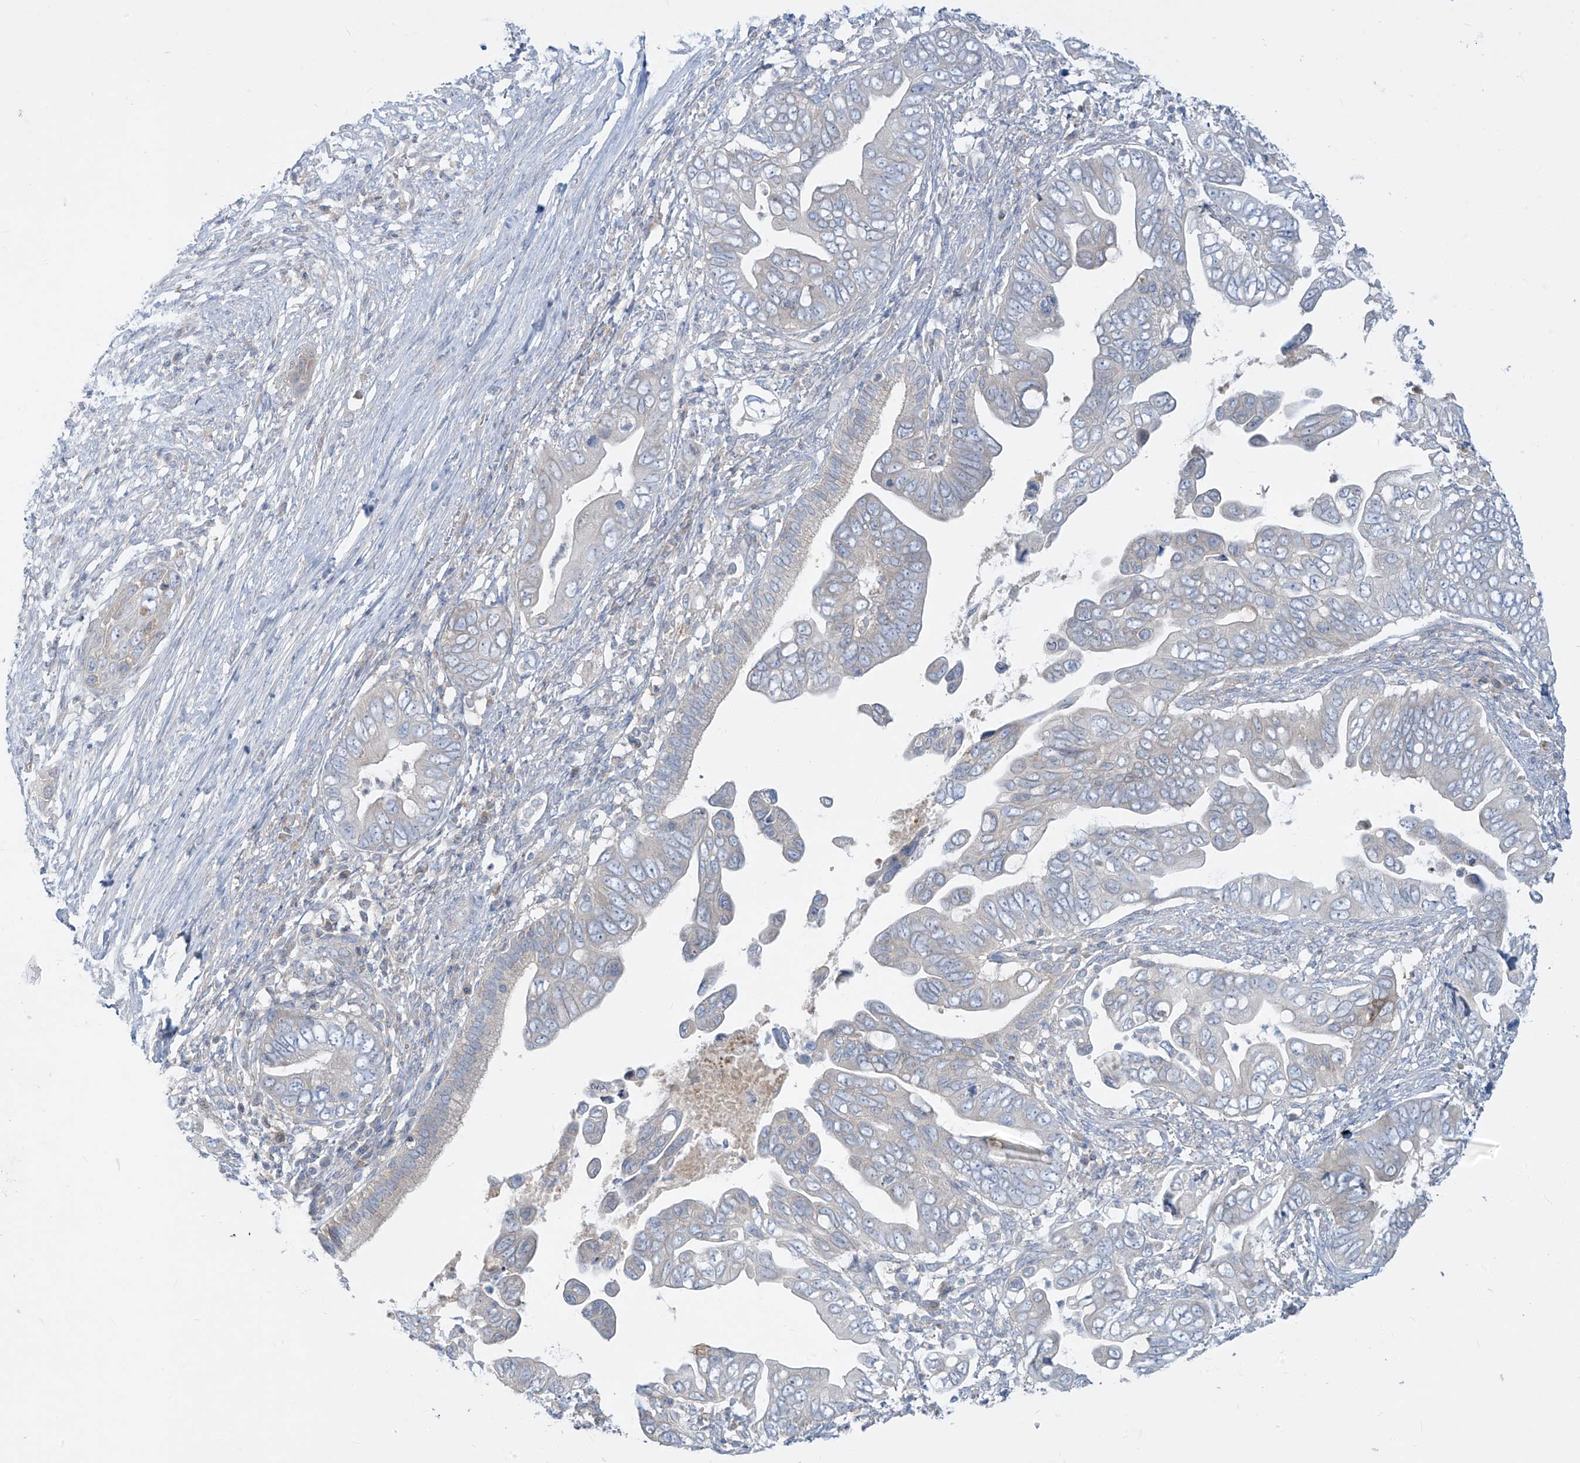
{"staining": {"intensity": "negative", "quantity": "none", "location": "none"}, "tissue": "pancreatic cancer", "cell_type": "Tumor cells", "image_type": "cancer", "snomed": [{"axis": "morphology", "description": "Adenocarcinoma, NOS"}, {"axis": "topography", "description": "Pancreas"}], "caption": "Immunohistochemistry of human pancreatic cancer (adenocarcinoma) shows no staining in tumor cells.", "gene": "DGKQ", "patient": {"sex": "male", "age": 75}}